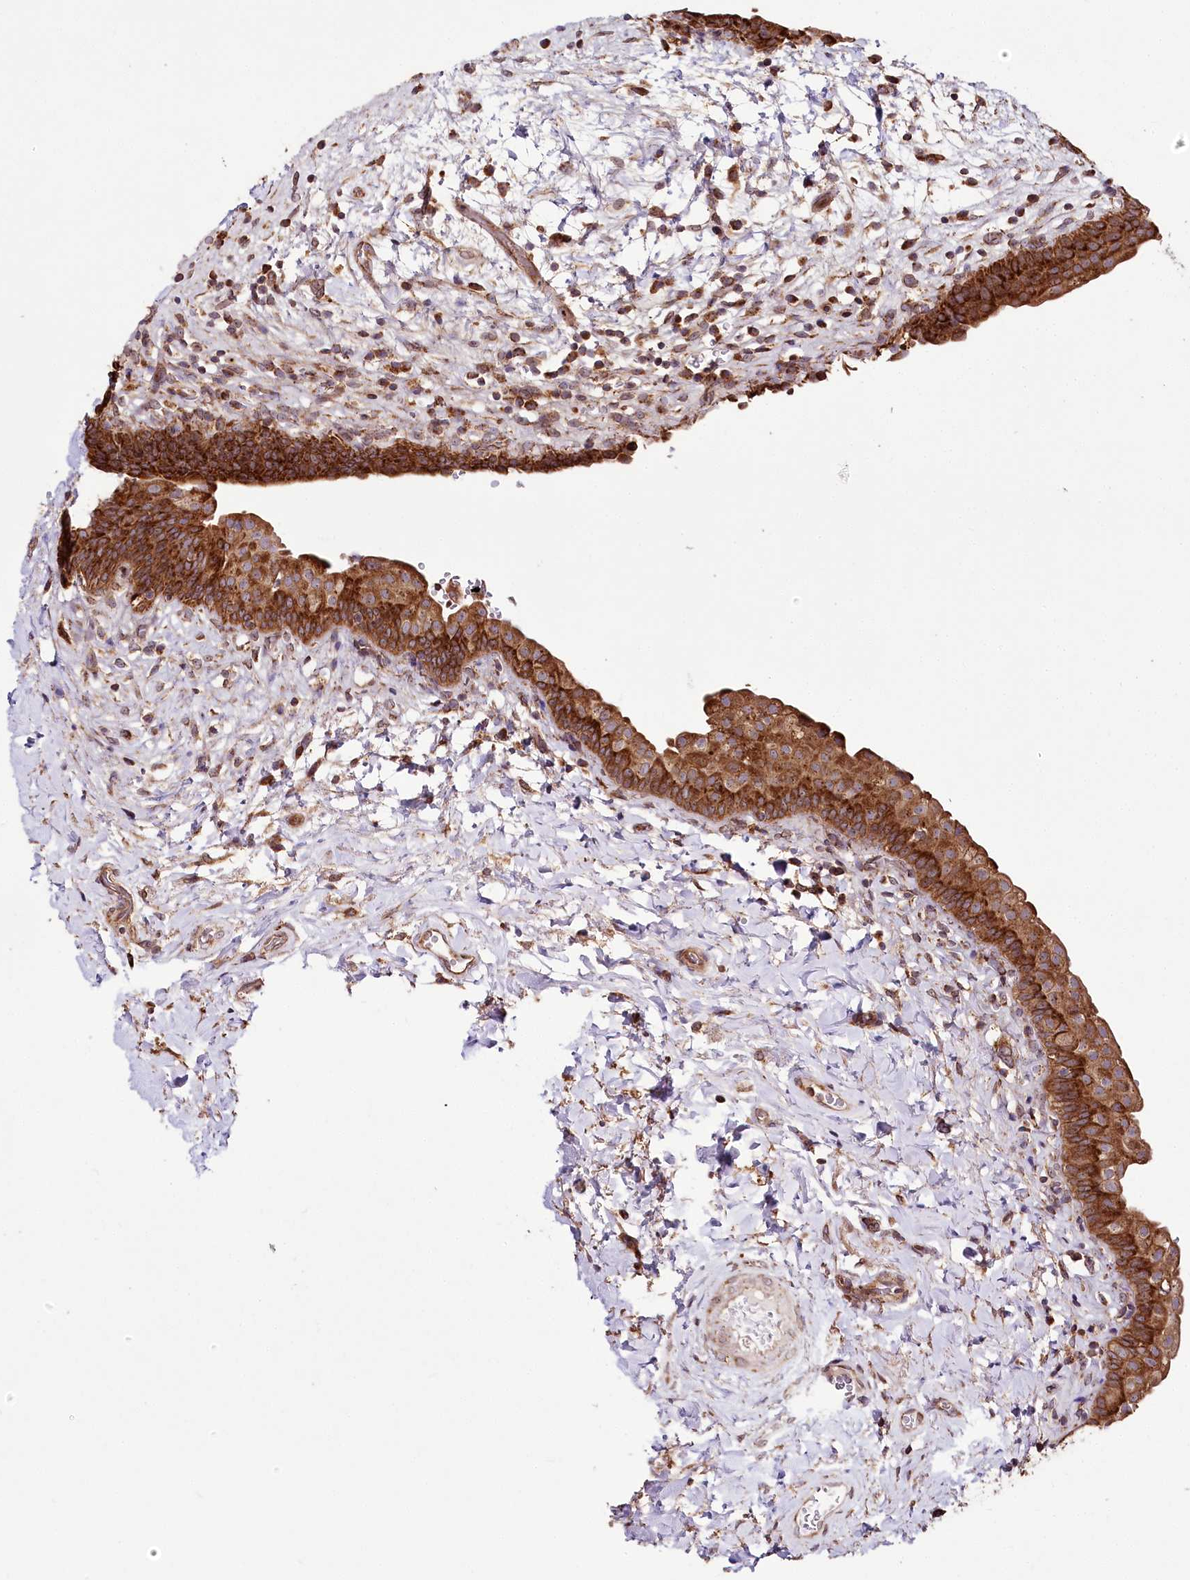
{"staining": {"intensity": "strong", "quantity": ">75%", "location": "cytoplasmic/membranous"}, "tissue": "urinary bladder", "cell_type": "Urothelial cells", "image_type": "normal", "snomed": [{"axis": "morphology", "description": "Normal tissue, NOS"}, {"axis": "topography", "description": "Urinary bladder"}], "caption": "An IHC histopathology image of benign tissue is shown. Protein staining in brown shows strong cytoplasmic/membranous positivity in urinary bladder within urothelial cells. The staining was performed using DAB, with brown indicating positive protein expression. Nuclei are stained blue with hematoxylin.", "gene": "RAB7A", "patient": {"sex": "male", "age": 83}}